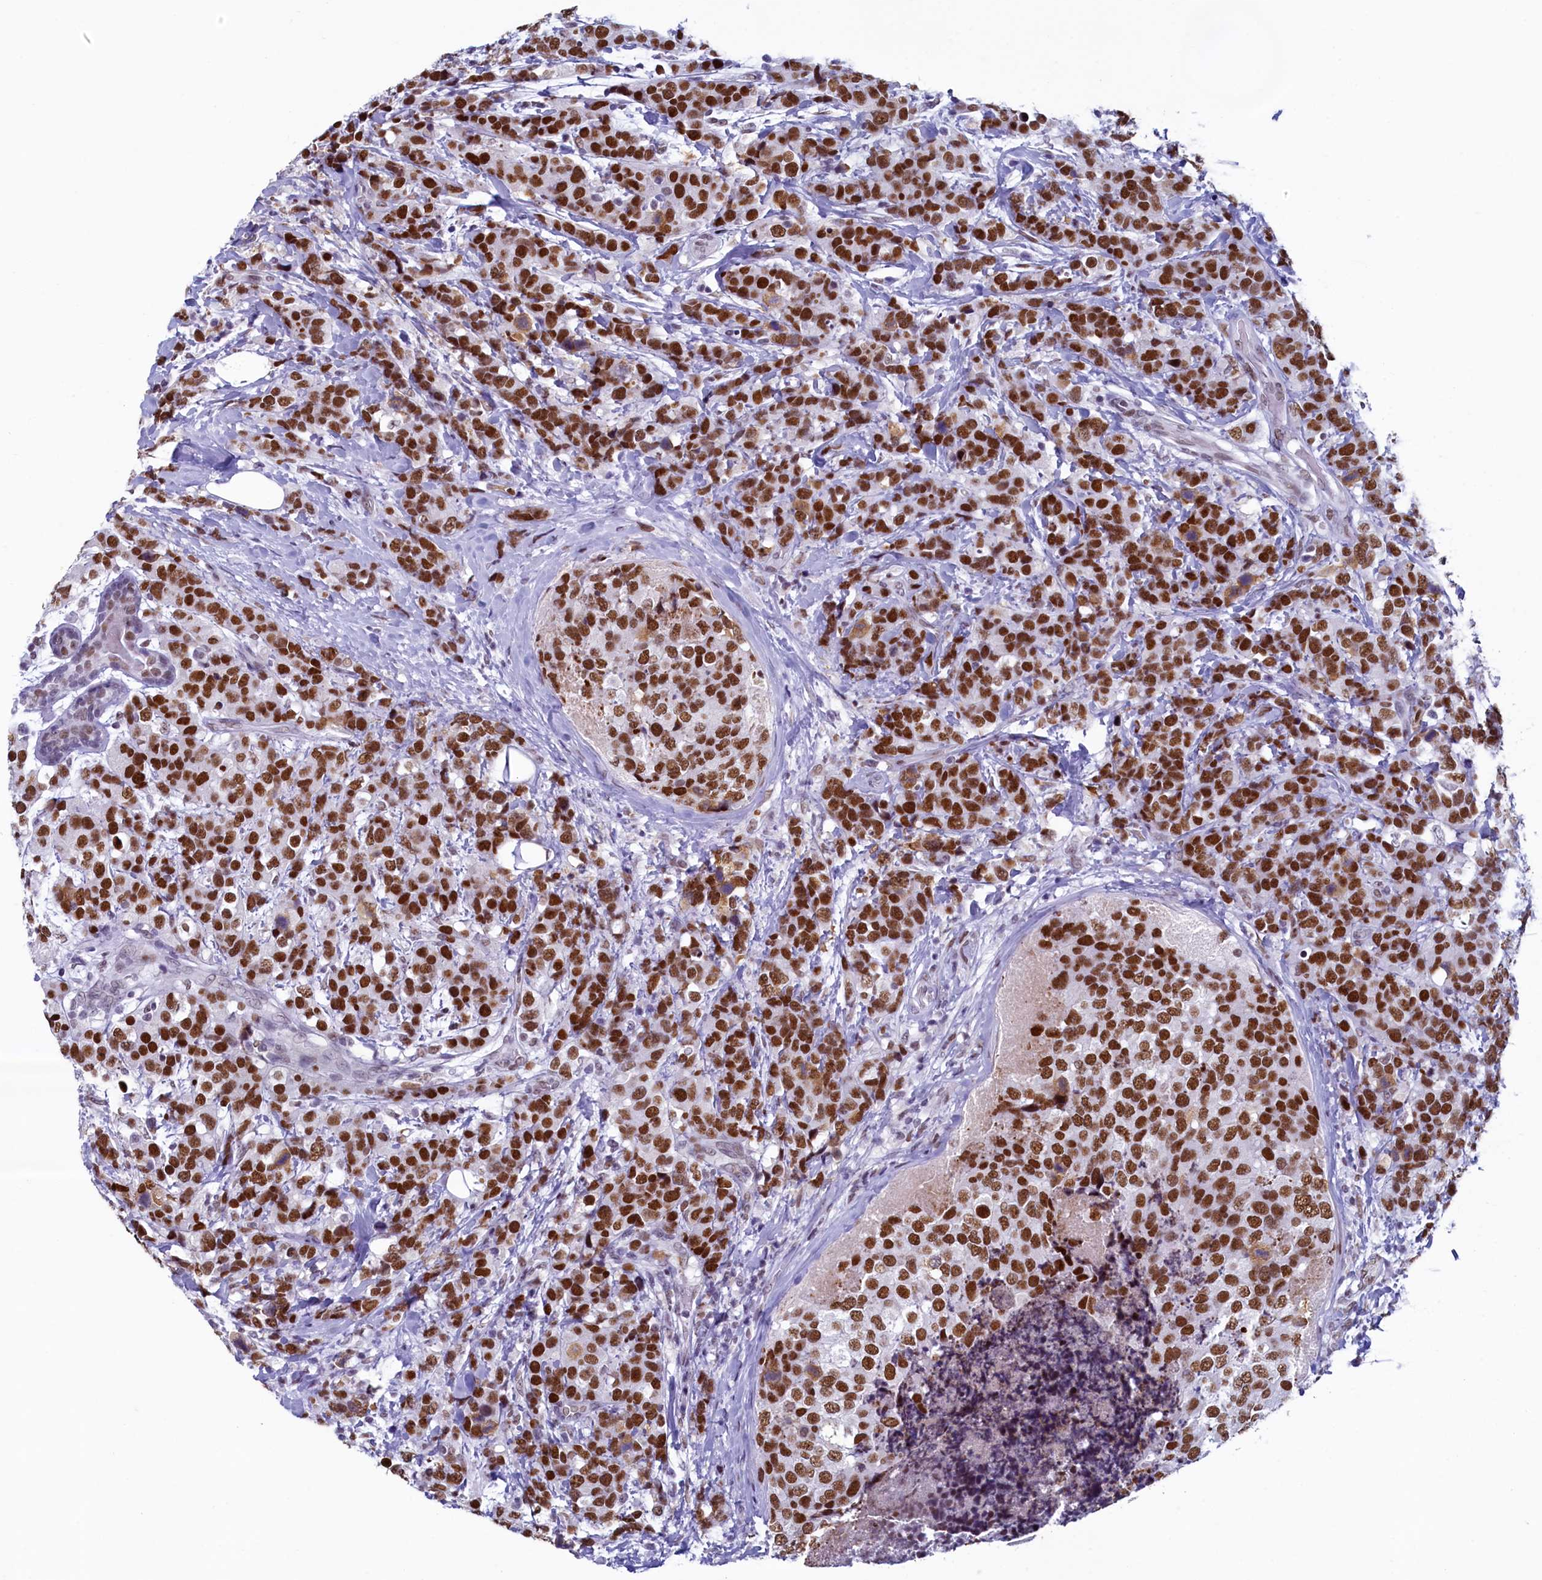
{"staining": {"intensity": "strong", "quantity": ">75%", "location": "nuclear"}, "tissue": "breast cancer", "cell_type": "Tumor cells", "image_type": "cancer", "snomed": [{"axis": "morphology", "description": "Lobular carcinoma"}, {"axis": "topography", "description": "Breast"}], "caption": "An immunohistochemistry histopathology image of neoplastic tissue is shown. Protein staining in brown labels strong nuclear positivity in breast cancer within tumor cells.", "gene": "SUGP2", "patient": {"sex": "female", "age": 59}}